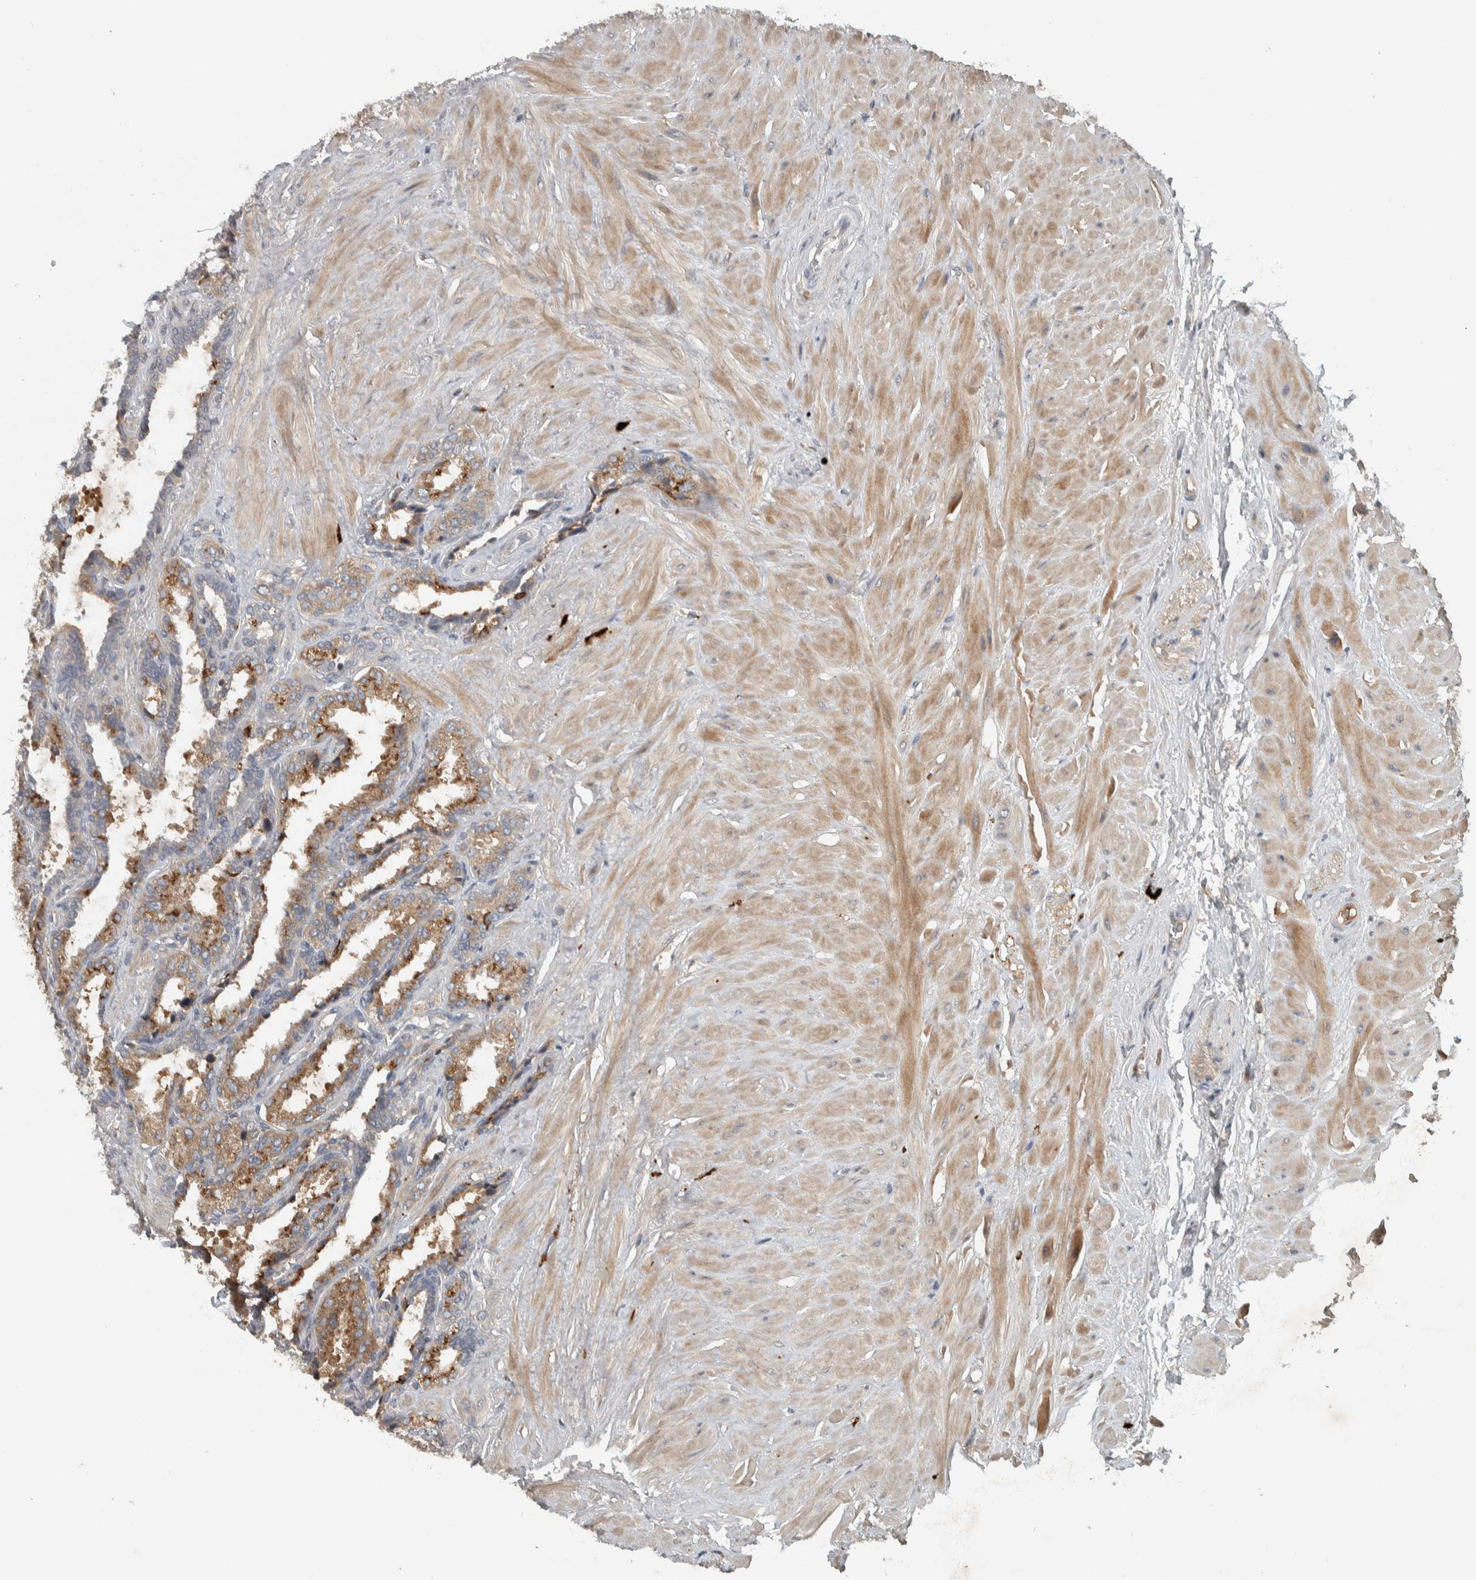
{"staining": {"intensity": "moderate", "quantity": ">75%", "location": "cytoplasmic/membranous"}, "tissue": "seminal vesicle", "cell_type": "Glandular cells", "image_type": "normal", "snomed": [{"axis": "morphology", "description": "Normal tissue, NOS"}, {"axis": "topography", "description": "Seminal veicle"}], "caption": "IHC of benign seminal vesicle exhibits medium levels of moderate cytoplasmic/membranous expression in approximately >75% of glandular cells.", "gene": "CLCN2", "patient": {"sex": "male", "age": 46}}